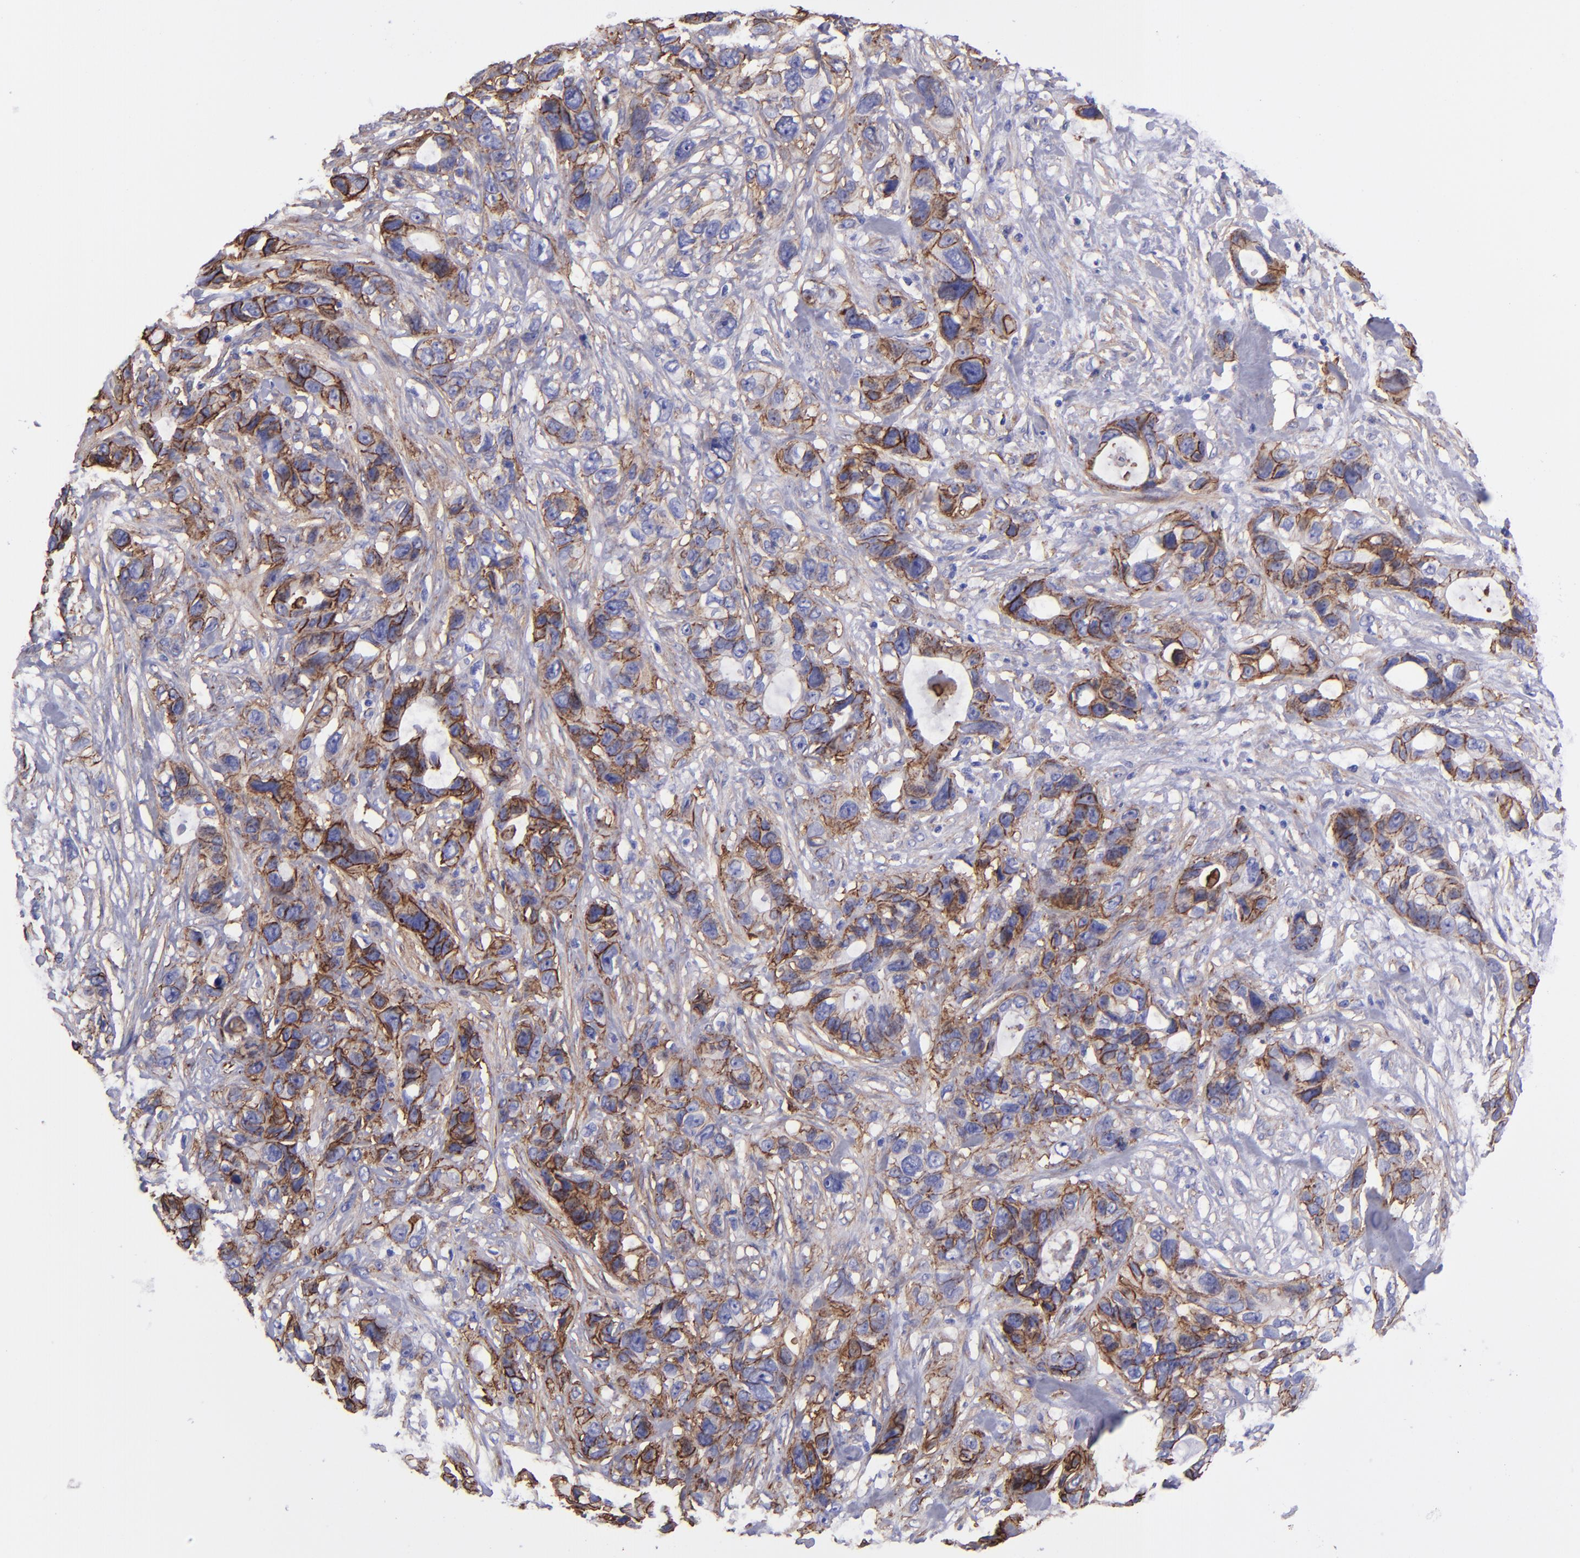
{"staining": {"intensity": "moderate", "quantity": "25%-75%", "location": "cytoplasmic/membranous"}, "tissue": "stomach cancer", "cell_type": "Tumor cells", "image_type": "cancer", "snomed": [{"axis": "morphology", "description": "Adenocarcinoma, NOS"}, {"axis": "topography", "description": "Stomach, upper"}], "caption": "Tumor cells reveal medium levels of moderate cytoplasmic/membranous expression in approximately 25%-75% of cells in adenocarcinoma (stomach).", "gene": "ITGAV", "patient": {"sex": "male", "age": 47}}